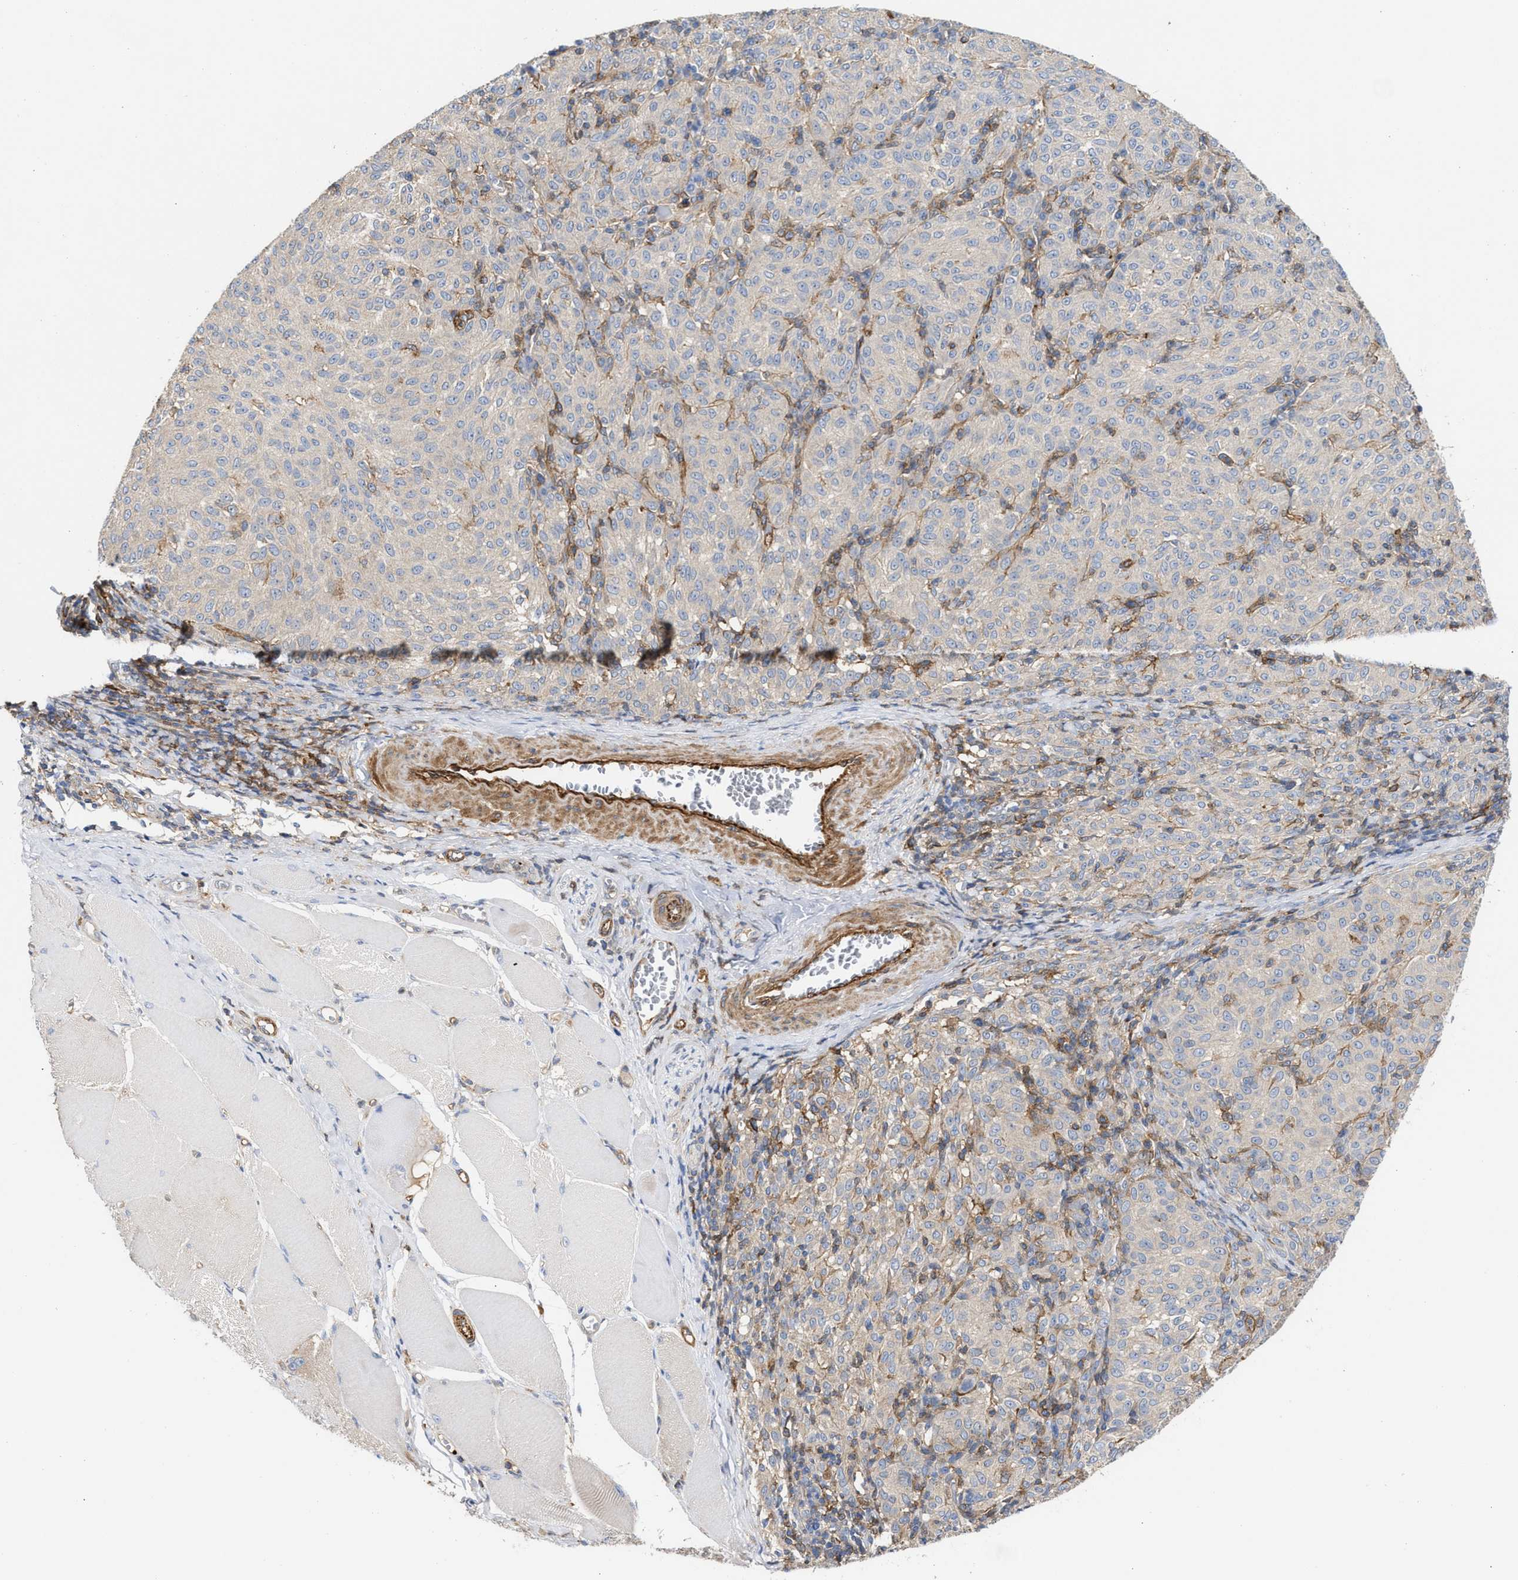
{"staining": {"intensity": "negative", "quantity": "none", "location": "none"}, "tissue": "melanoma", "cell_type": "Tumor cells", "image_type": "cancer", "snomed": [{"axis": "morphology", "description": "Malignant melanoma, NOS"}, {"axis": "topography", "description": "Skin"}], "caption": "IHC of malignant melanoma demonstrates no positivity in tumor cells. Nuclei are stained in blue.", "gene": "HS3ST5", "patient": {"sex": "female", "age": 72}}